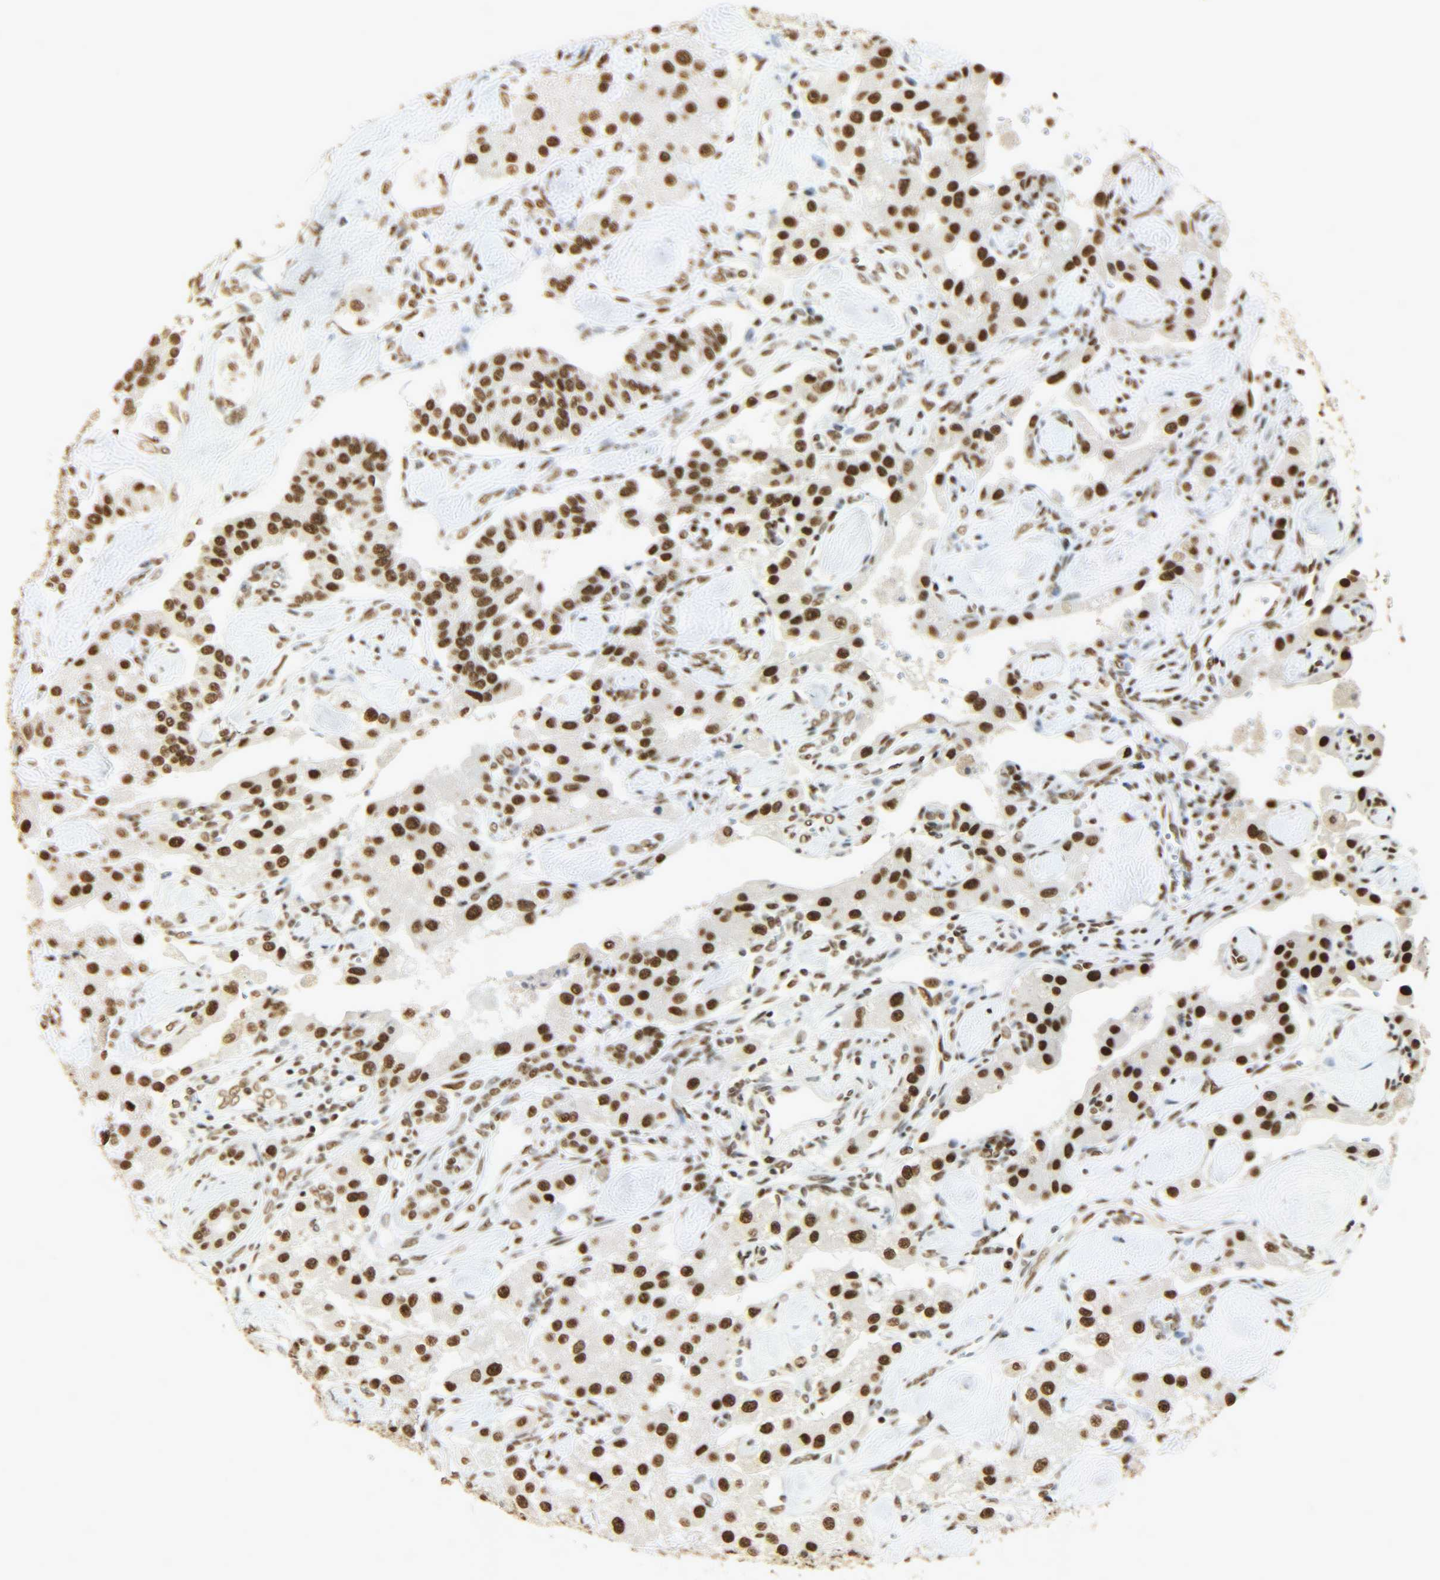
{"staining": {"intensity": "strong", "quantity": ">75%", "location": "nuclear"}, "tissue": "carcinoid", "cell_type": "Tumor cells", "image_type": "cancer", "snomed": [{"axis": "morphology", "description": "Carcinoid, malignant, NOS"}, {"axis": "topography", "description": "Pancreas"}], "caption": "Tumor cells demonstrate high levels of strong nuclear positivity in about >75% of cells in malignant carcinoid.", "gene": "KHDRBS1", "patient": {"sex": "male", "age": 41}}